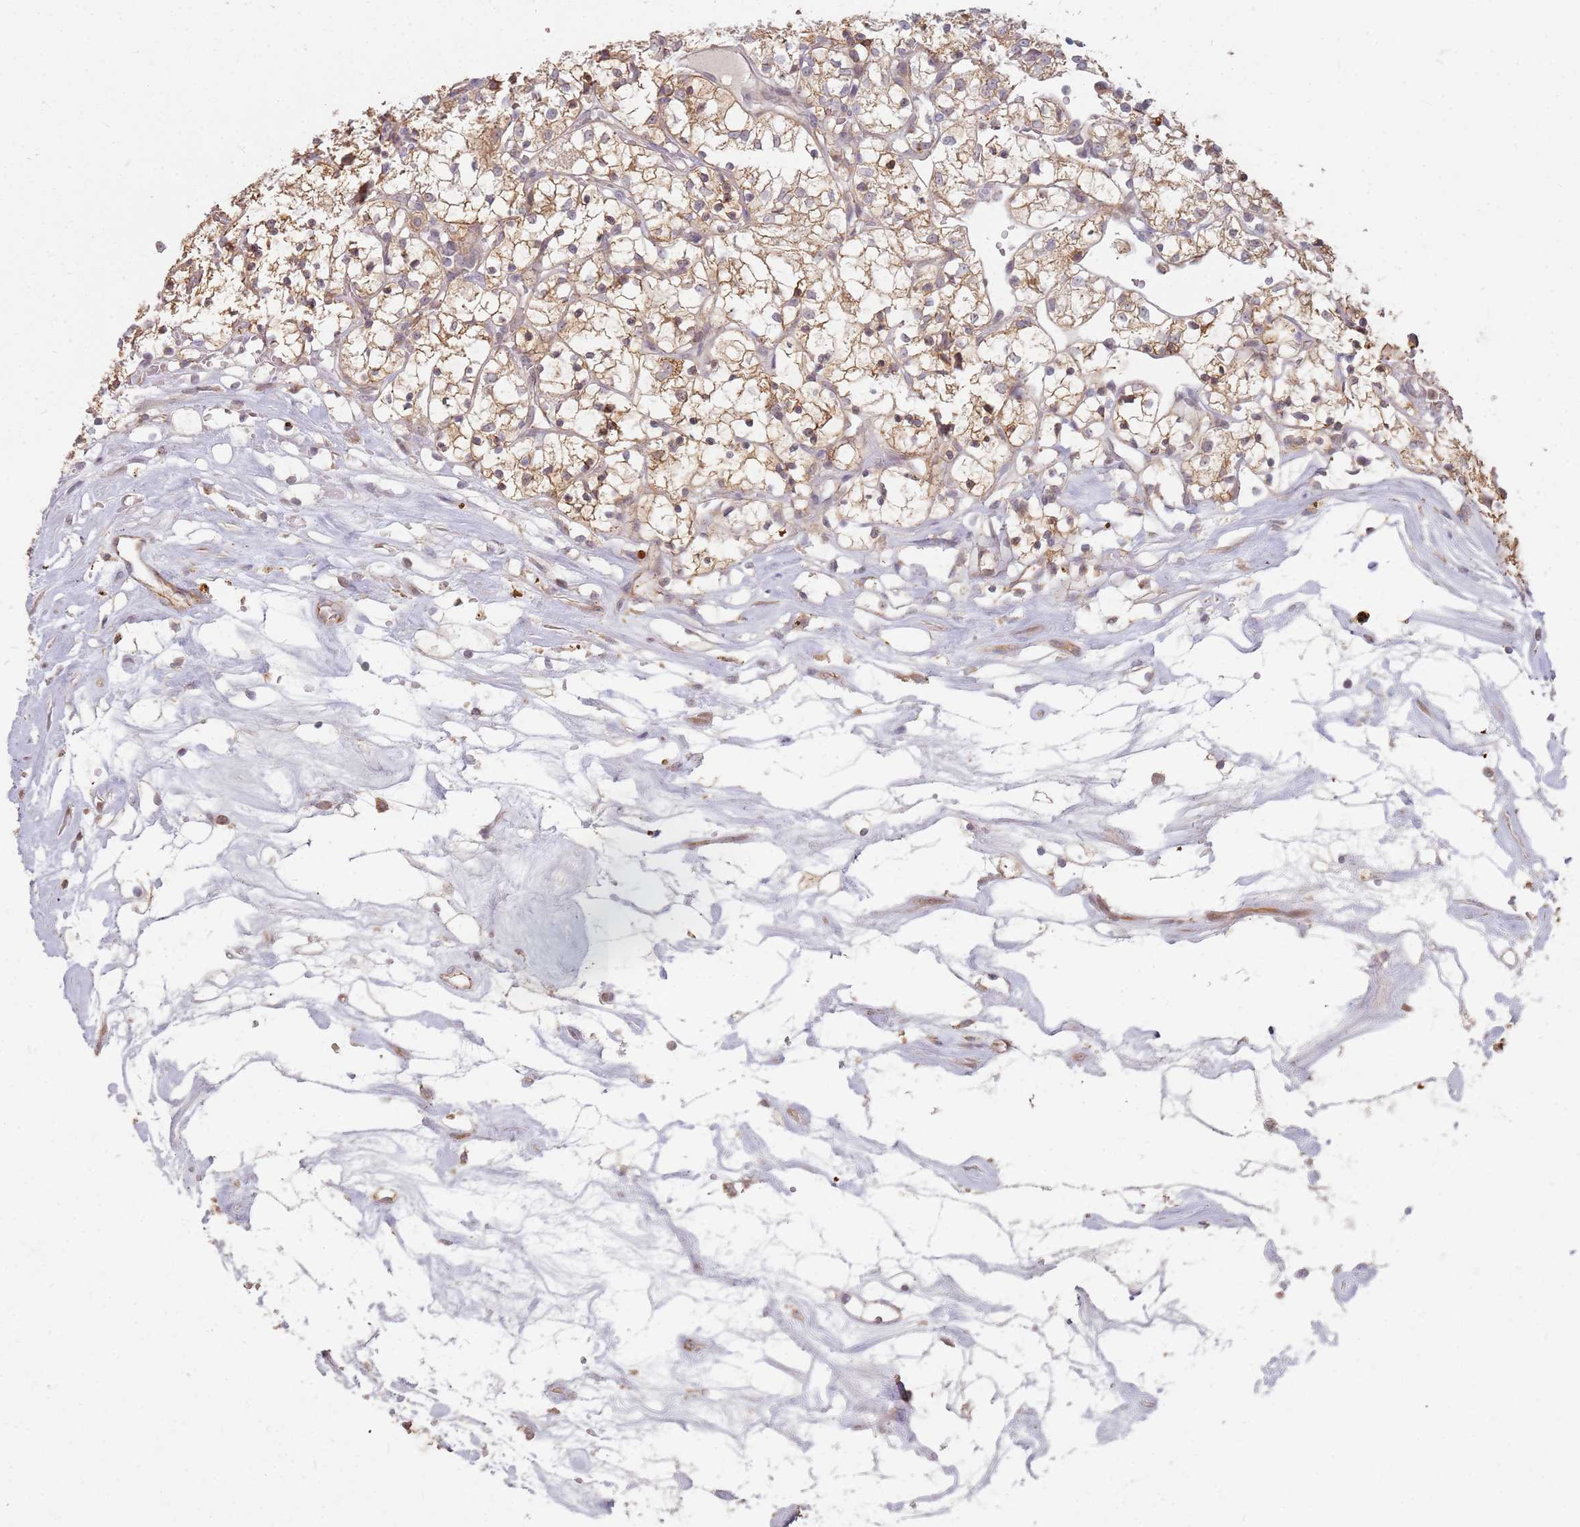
{"staining": {"intensity": "moderate", "quantity": ">75%", "location": "cytoplasmic/membranous"}, "tissue": "renal cancer", "cell_type": "Tumor cells", "image_type": "cancer", "snomed": [{"axis": "morphology", "description": "Adenocarcinoma, NOS"}, {"axis": "topography", "description": "Kidney"}], "caption": "Immunohistochemical staining of renal cancer (adenocarcinoma) demonstrates medium levels of moderate cytoplasmic/membranous protein staining in approximately >75% of tumor cells.", "gene": "MPEG1", "patient": {"sex": "female", "age": 69}}